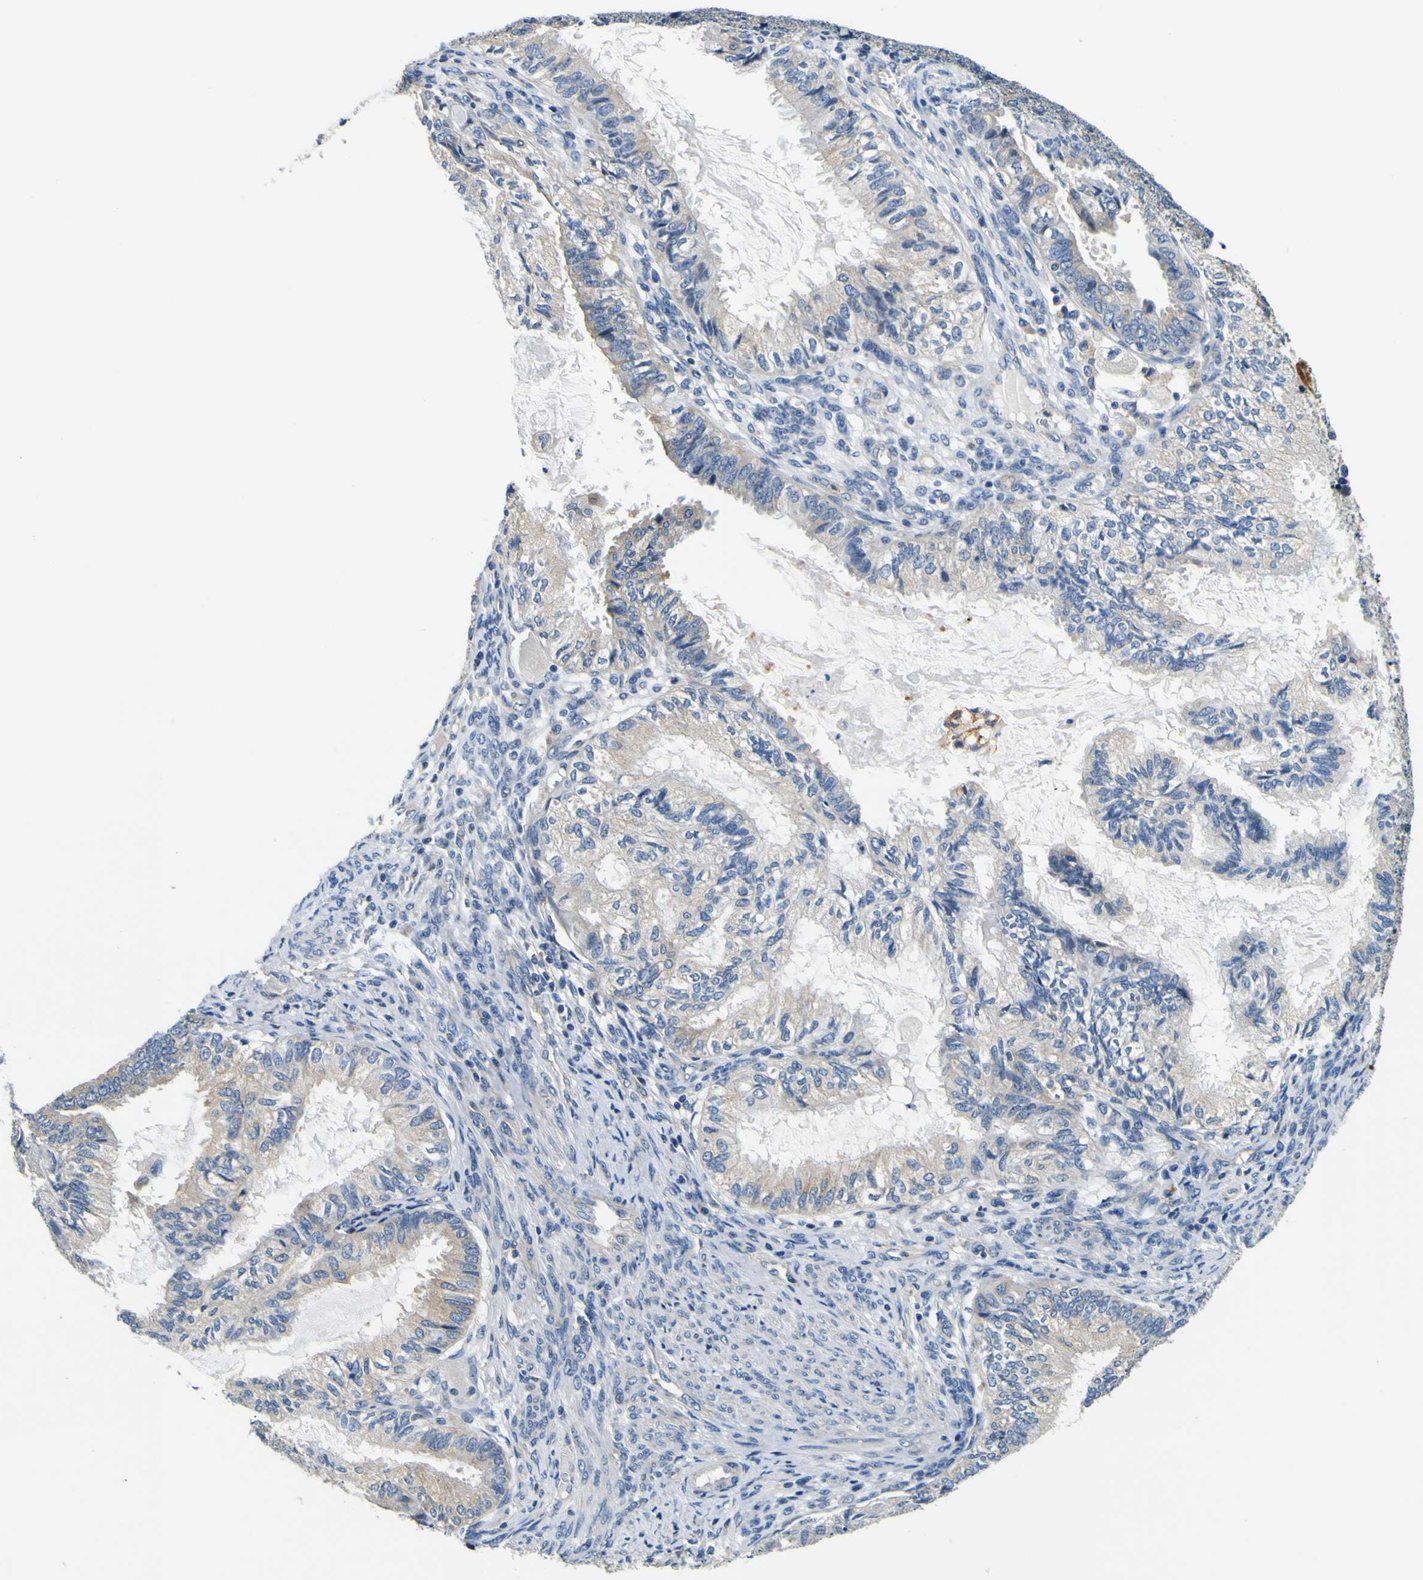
{"staining": {"intensity": "negative", "quantity": "none", "location": "none"}, "tissue": "cervical cancer", "cell_type": "Tumor cells", "image_type": "cancer", "snomed": [{"axis": "morphology", "description": "Normal tissue, NOS"}, {"axis": "morphology", "description": "Adenocarcinoma, NOS"}, {"axis": "topography", "description": "Cervix"}, {"axis": "topography", "description": "Endometrium"}], "caption": "Protein analysis of adenocarcinoma (cervical) exhibits no significant positivity in tumor cells.", "gene": "CLSTN1", "patient": {"sex": "female", "age": 86}}